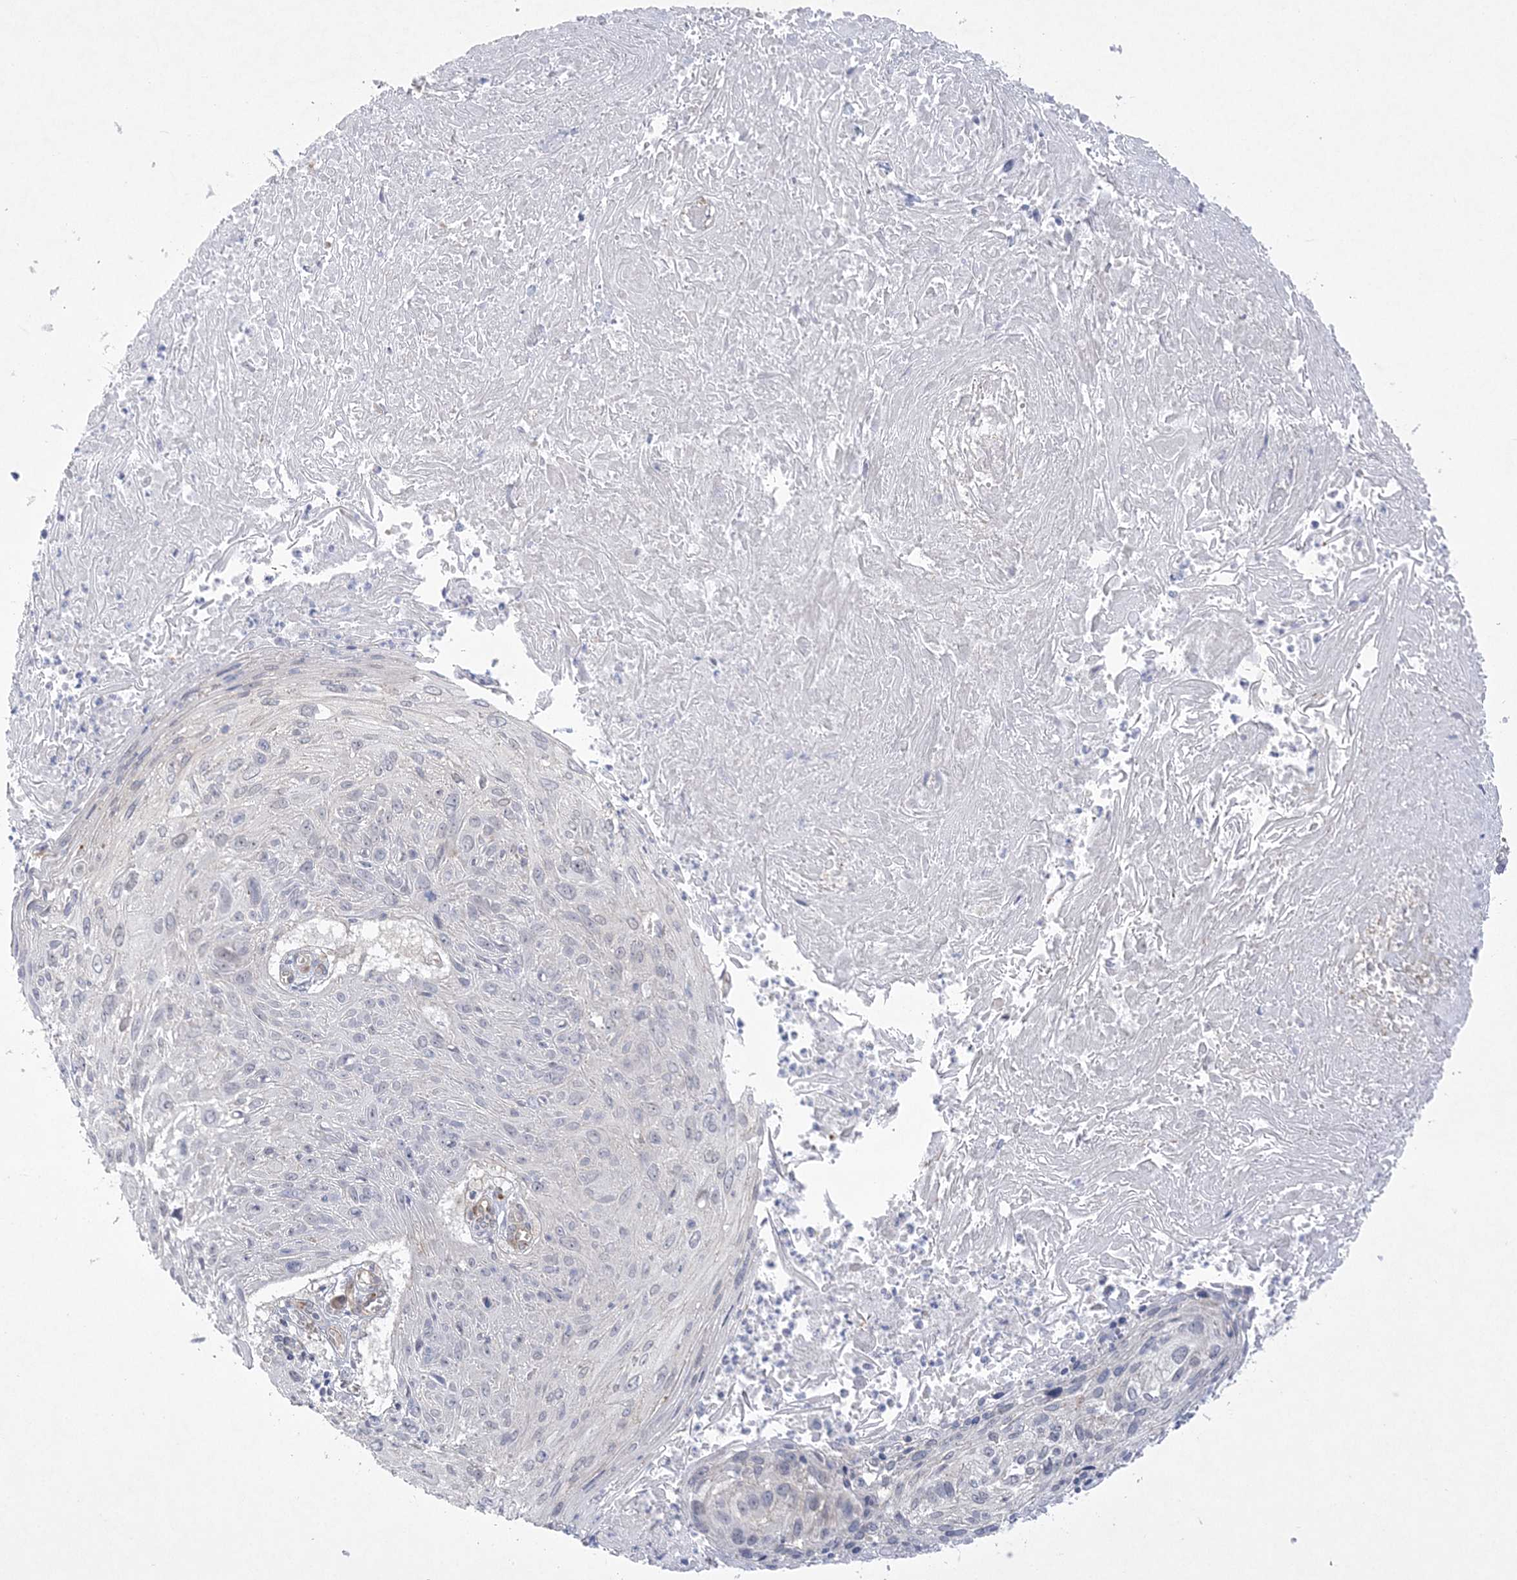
{"staining": {"intensity": "negative", "quantity": "none", "location": "none"}, "tissue": "cervical cancer", "cell_type": "Tumor cells", "image_type": "cancer", "snomed": [{"axis": "morphology", "description": "Squamous cell carcinoma, NOS"}, {"axis": "topography", "description": "Cervix"}], "caption": "Immunohistochemistry (IHC) of cervical cancer (squamous cell carcinoma) exhibits no positivity in tumor cells.", "gene": "ADAMTS12", "patient": {"sex": "female", "age": 51}}